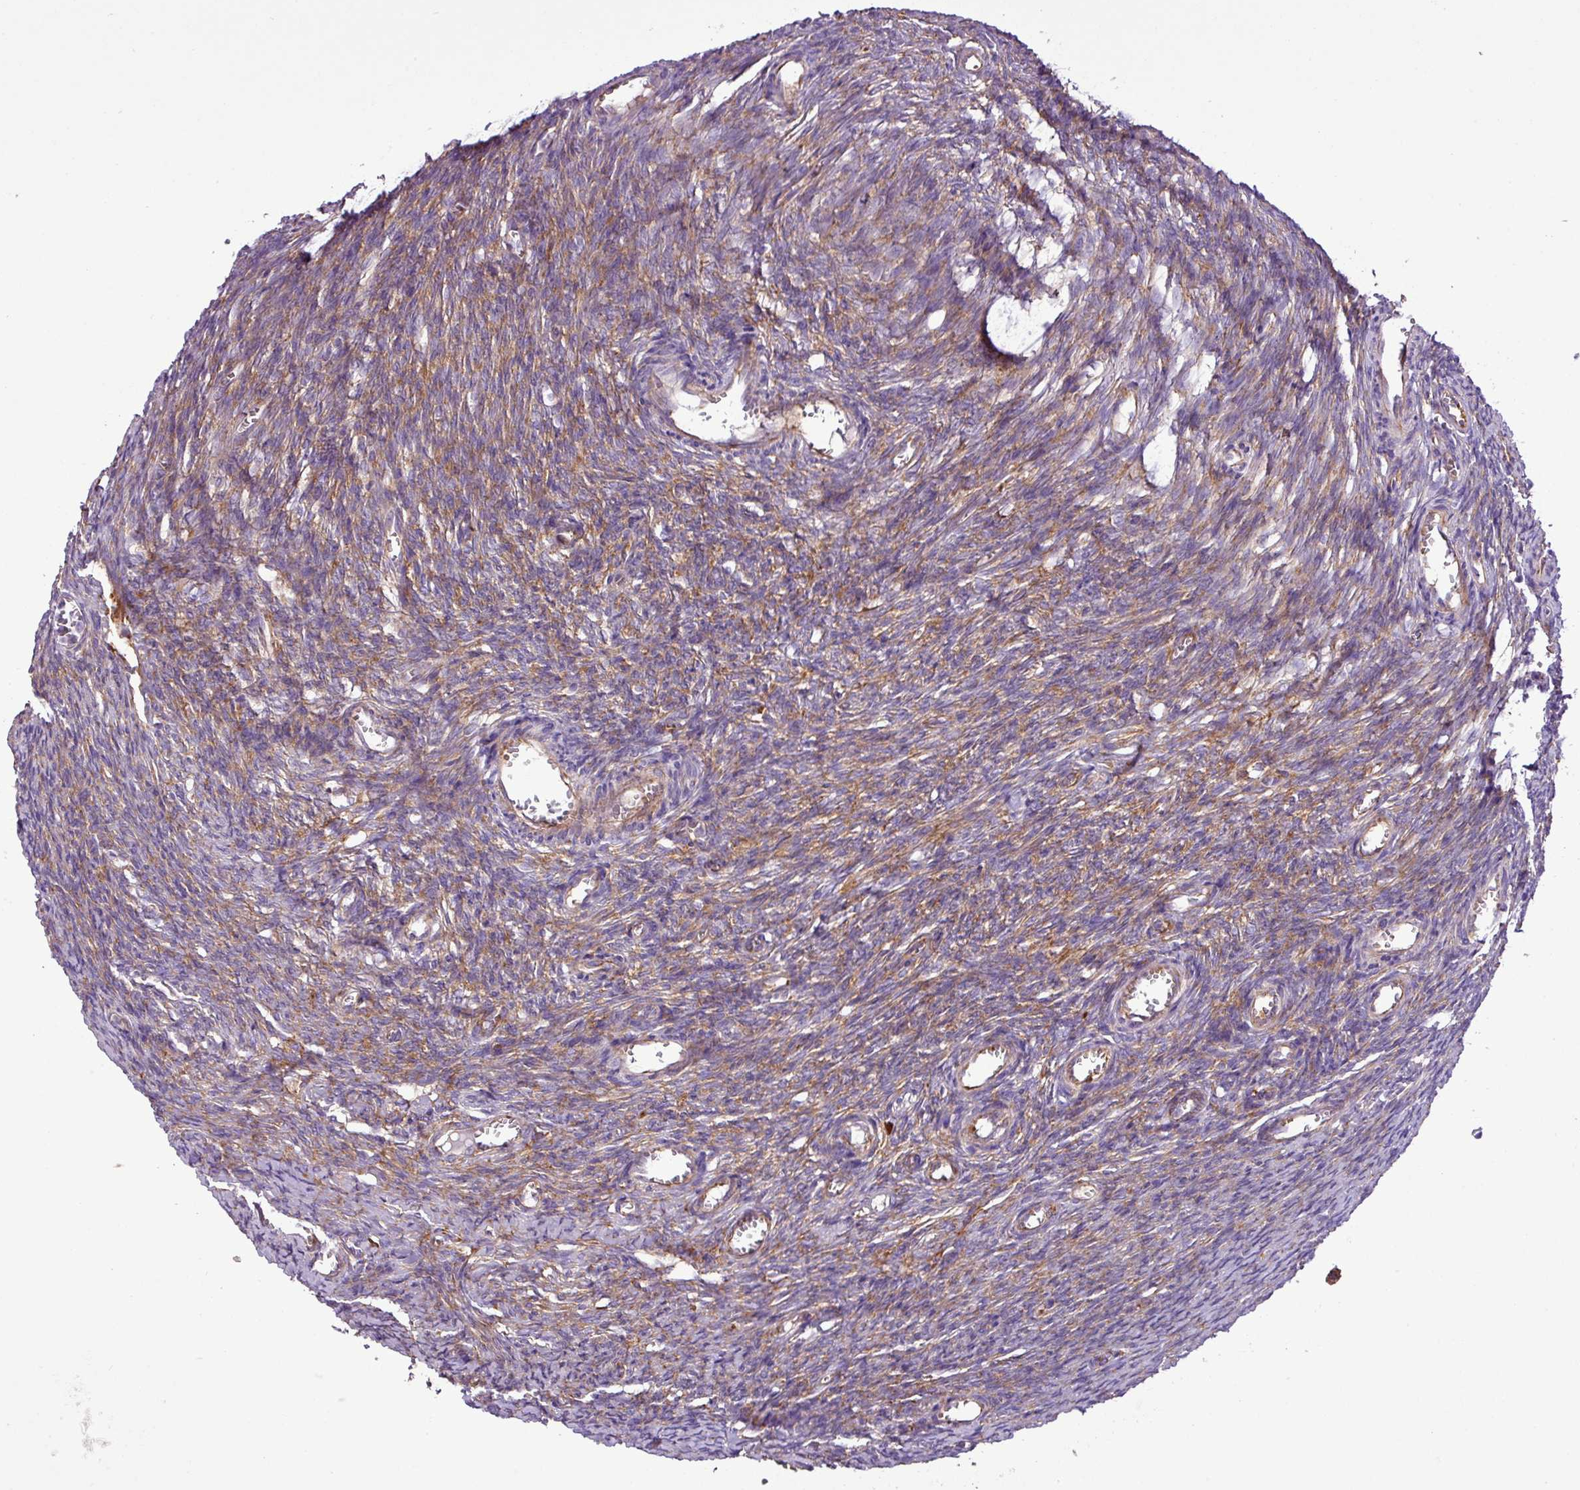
{"staining": {"intensity": "moderate", "quantity": "25%-75%", "location": "cytoplasmic/membranous"}, "tissue": "ovary", "cell_type": "Ovarian stroma cells", "image_type": "normal", "snomed": [{"axis": "morphology", "description": "Normal tissue, NOS"}, {"axis": "topography", "description": "Ovary"}], "caption": "Protein positivity by IHC demonstrates moderate cytoplasmic/membranous staining in about 25%-75% of ovarian stroma cells in normal ovary. (IHC, brightfield microscopy, high magnification).", "gene": "RPL13", "patient": {"sex": "female", "age": 44}}